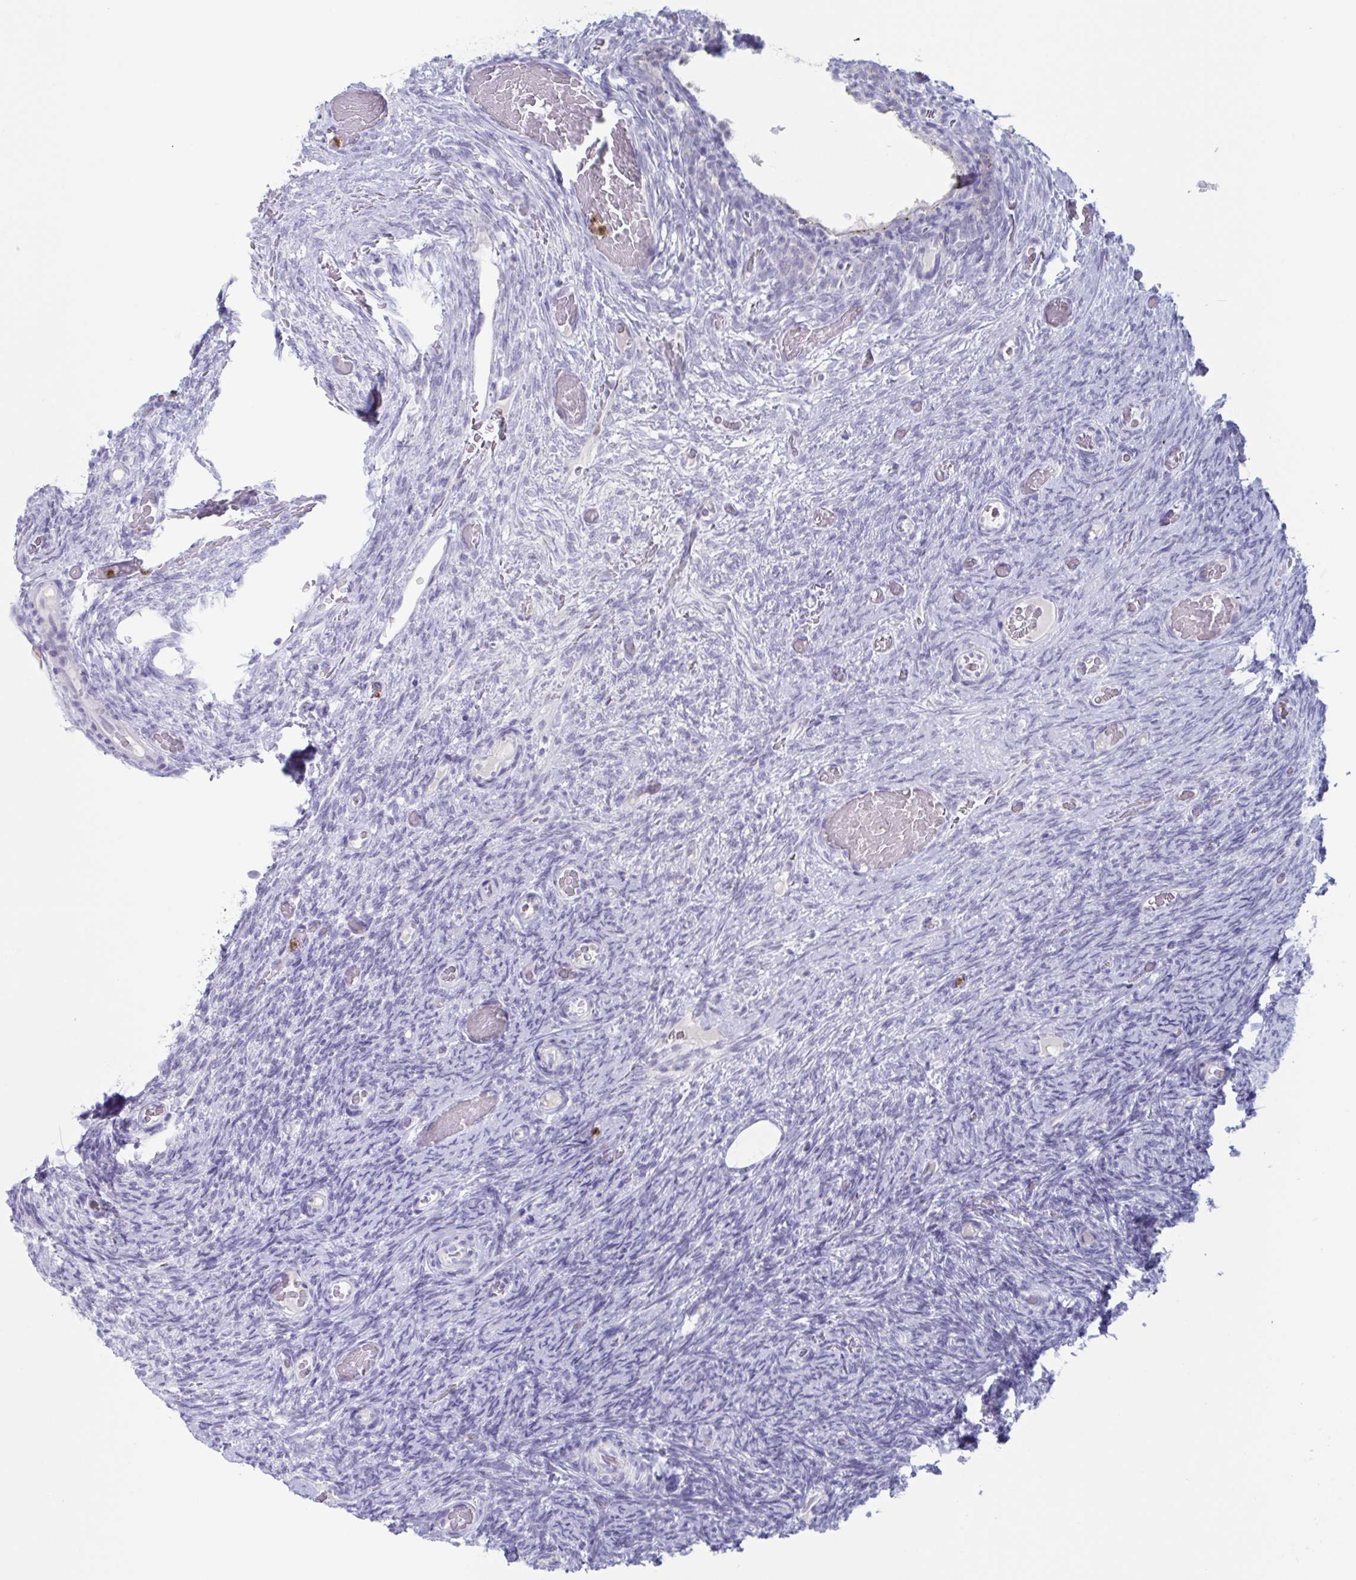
{"staining": {"intensity": "negative", "quantity": "none", "location": "none"}, "tissue": "ovary", "cell_type": "Ovarian stroma cells", "image_type": "normal", "snomed": [{"axis": "morphology", "description": "Normal tissue, NOS"}, {"axis": "topography", "description": "Ovary"}], "caption": "Immunohistochemistry of benign ovary reveals no staining in ovarian stroma cells. (DAB (3,3'-diaminobenzidine) immunohistochemistry with hematoxylin counter stain).", "gene": "CYP4F11", "patient": {"sex": "female", "age": 34}}